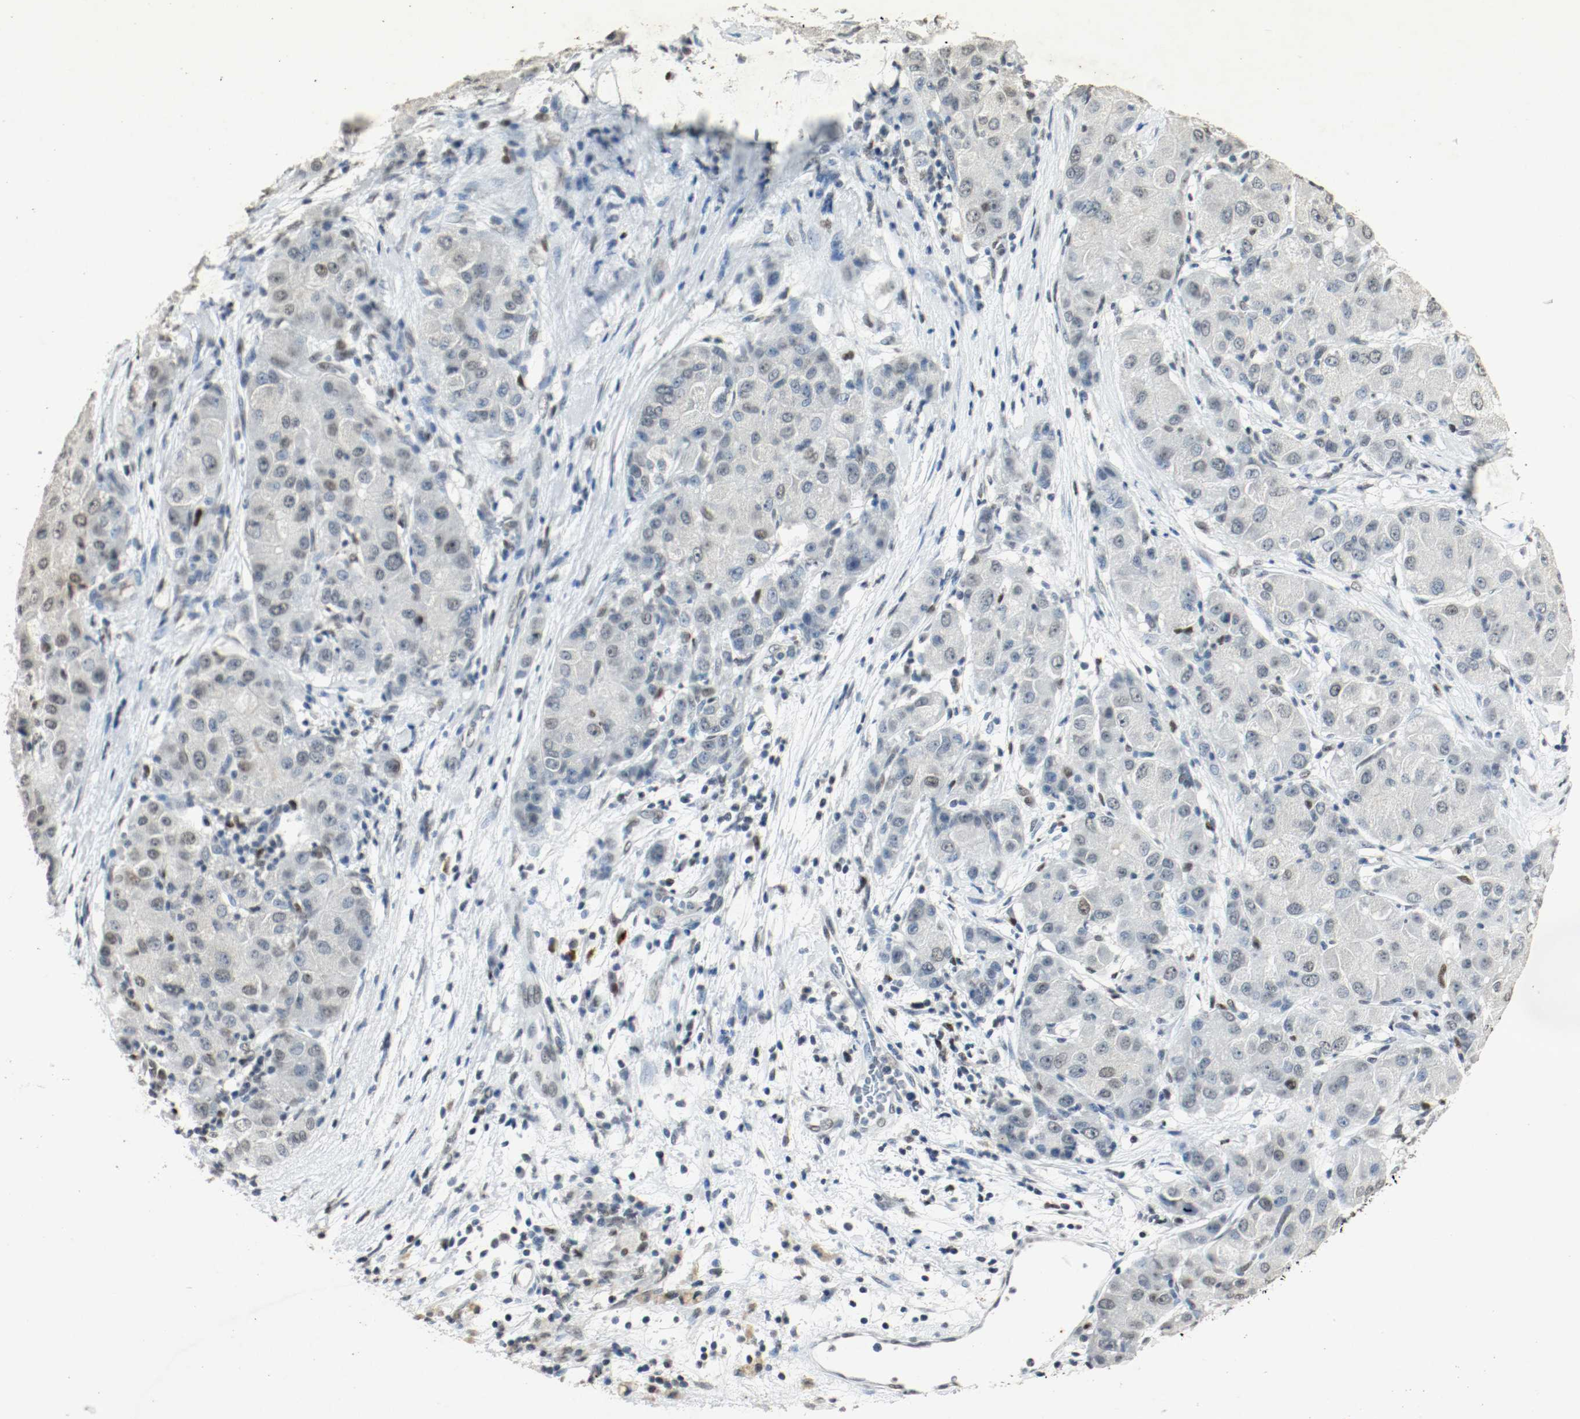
{"staining": {"intensity": "weak", "quantity": ">75%", "location": "nuclear"}, "tissue": "liver cancer", "cell_type": "Tumor cells", "image_type": "cancer", "snomed": [{"axis": "morphology", "description": "Carcinoma, Hepatocellular, NOS"}, {"axis": "topography", "description": "Liver"}], "caption": "About >75% of tumor cells in human liver cancer reveal weak nuclear protein positivity as visualized by brown immunohistochemical staining.", "gene": "DNMT1", "patient": {"sex": "male", "age": 80}}